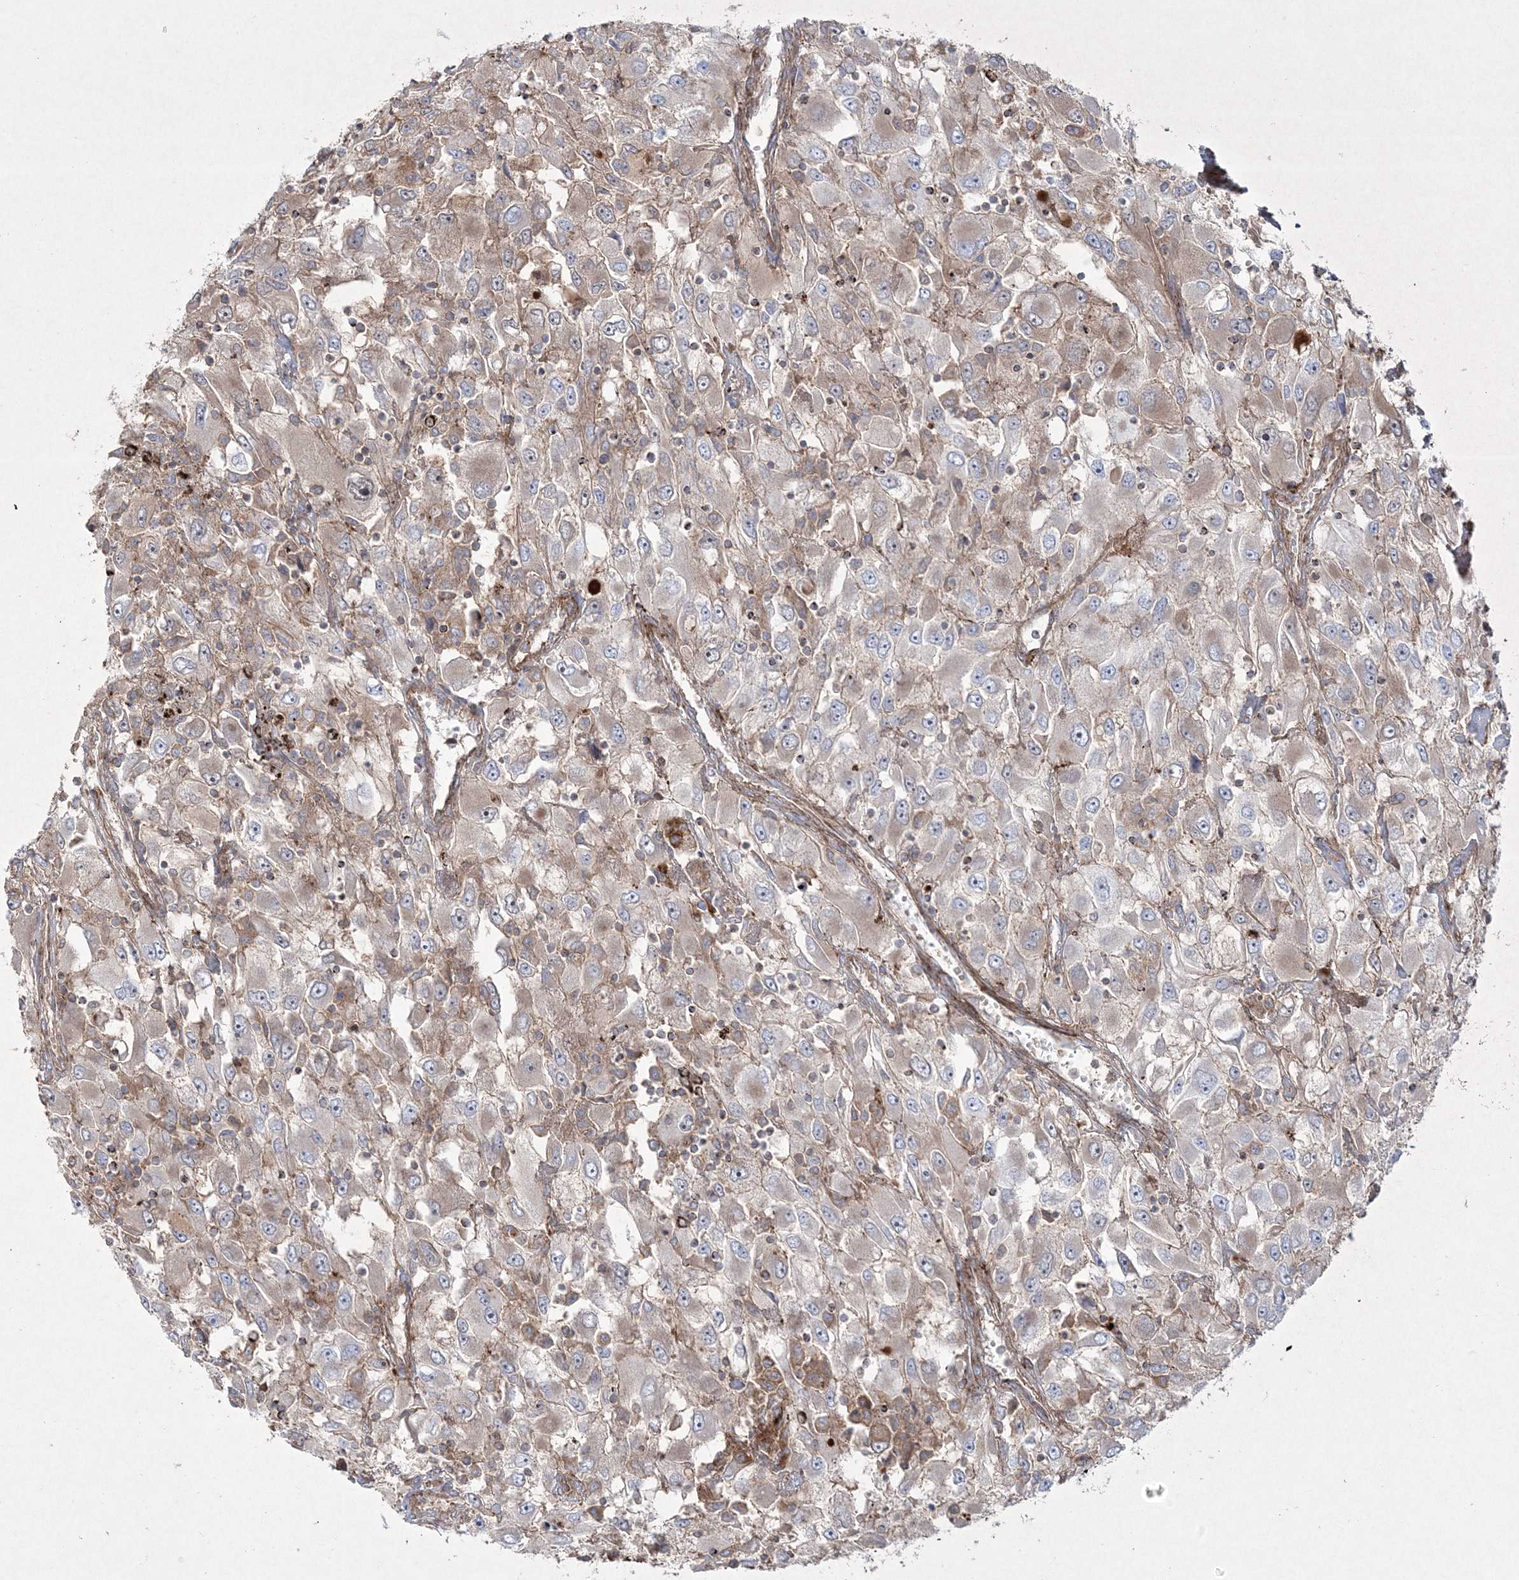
{"staining": {"intensity": "weak", "quantity": "25%-75%", "location": "cytoplasmic/membranous"}, "tissue": "renal cancer", "cell_type": "Tumor cells", "image_type": "cancer", "snomed": [{"axis": "morphology", "description": "Adenocarcinoma, NOS"}, {"axis": "topography", "description": "Kidney"}], "caption": "A photomicrograph of renal cancer (adenocarcinoma) stained for a protein shows weak cytoplasmic/membranous brown staining in tumor cells. (Brightfield microscopy of DAB IHC at high magnification).", "gene": "RICTOR", "patient": {"sex": "female", "age": 52}}